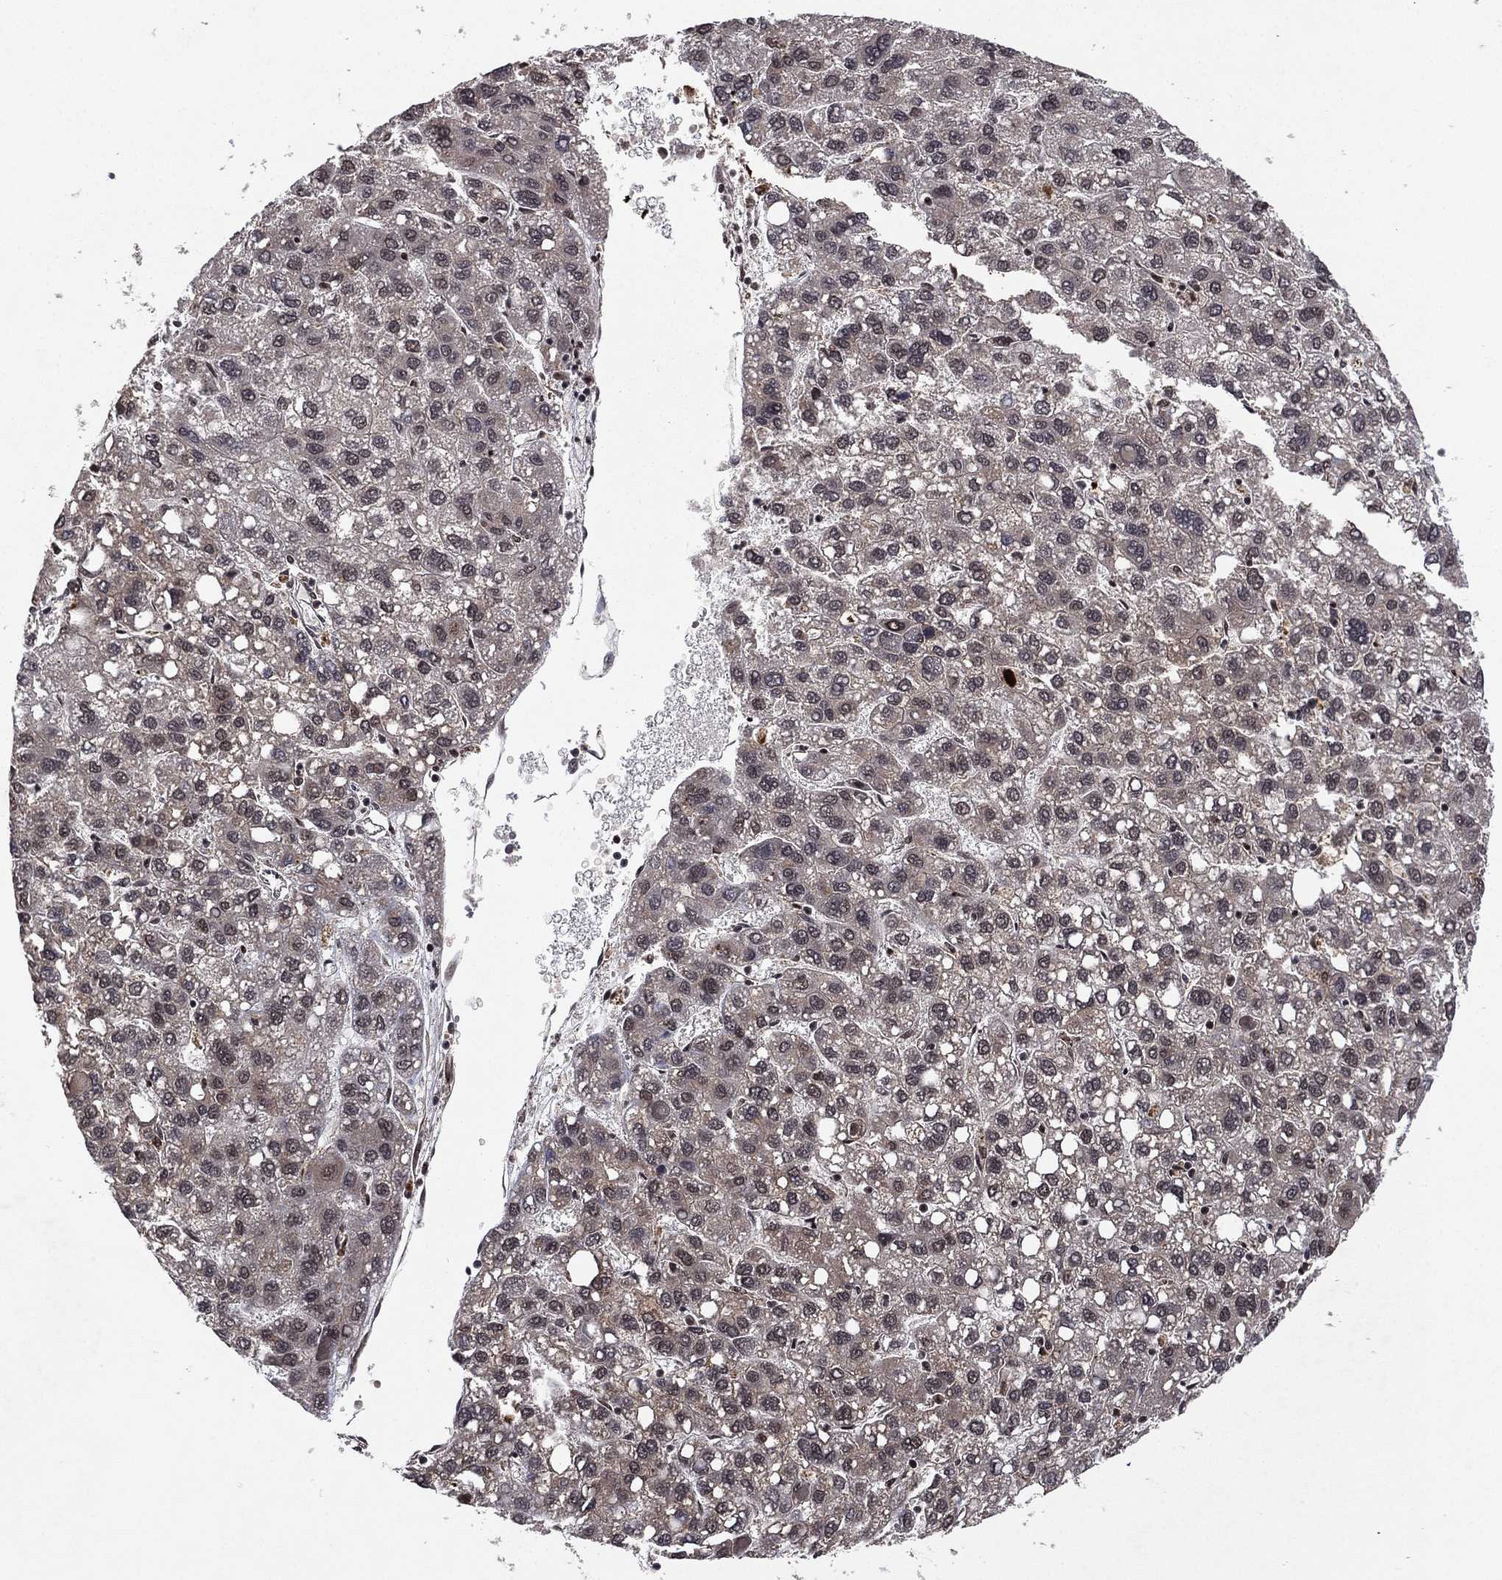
{"staining": {"intensity": "negative", "quantity": "none", "location": "none"}, "tissue": "liver cancer", "cell_type": "Tumor cells", "image_type": "cancer", "snomed": [{"axis": "morphology", "description": "Carcinoma, Hepatocellular, NOS"}, {"axis": "topography", "description": "Liver"}], "caption": "DAB immunohistochemical staining of human liver hepatocellular carcinoma shows no significant expression in tumor cells. Brightfield microscopy of immunohistochemistry stained with DAB (3,3'-diaminobenzidine) (brown) and hematoxylin (blue), captured at high magnification.", "gene": "ATG4B", "patient": {"sex": "female", "age": 82}}